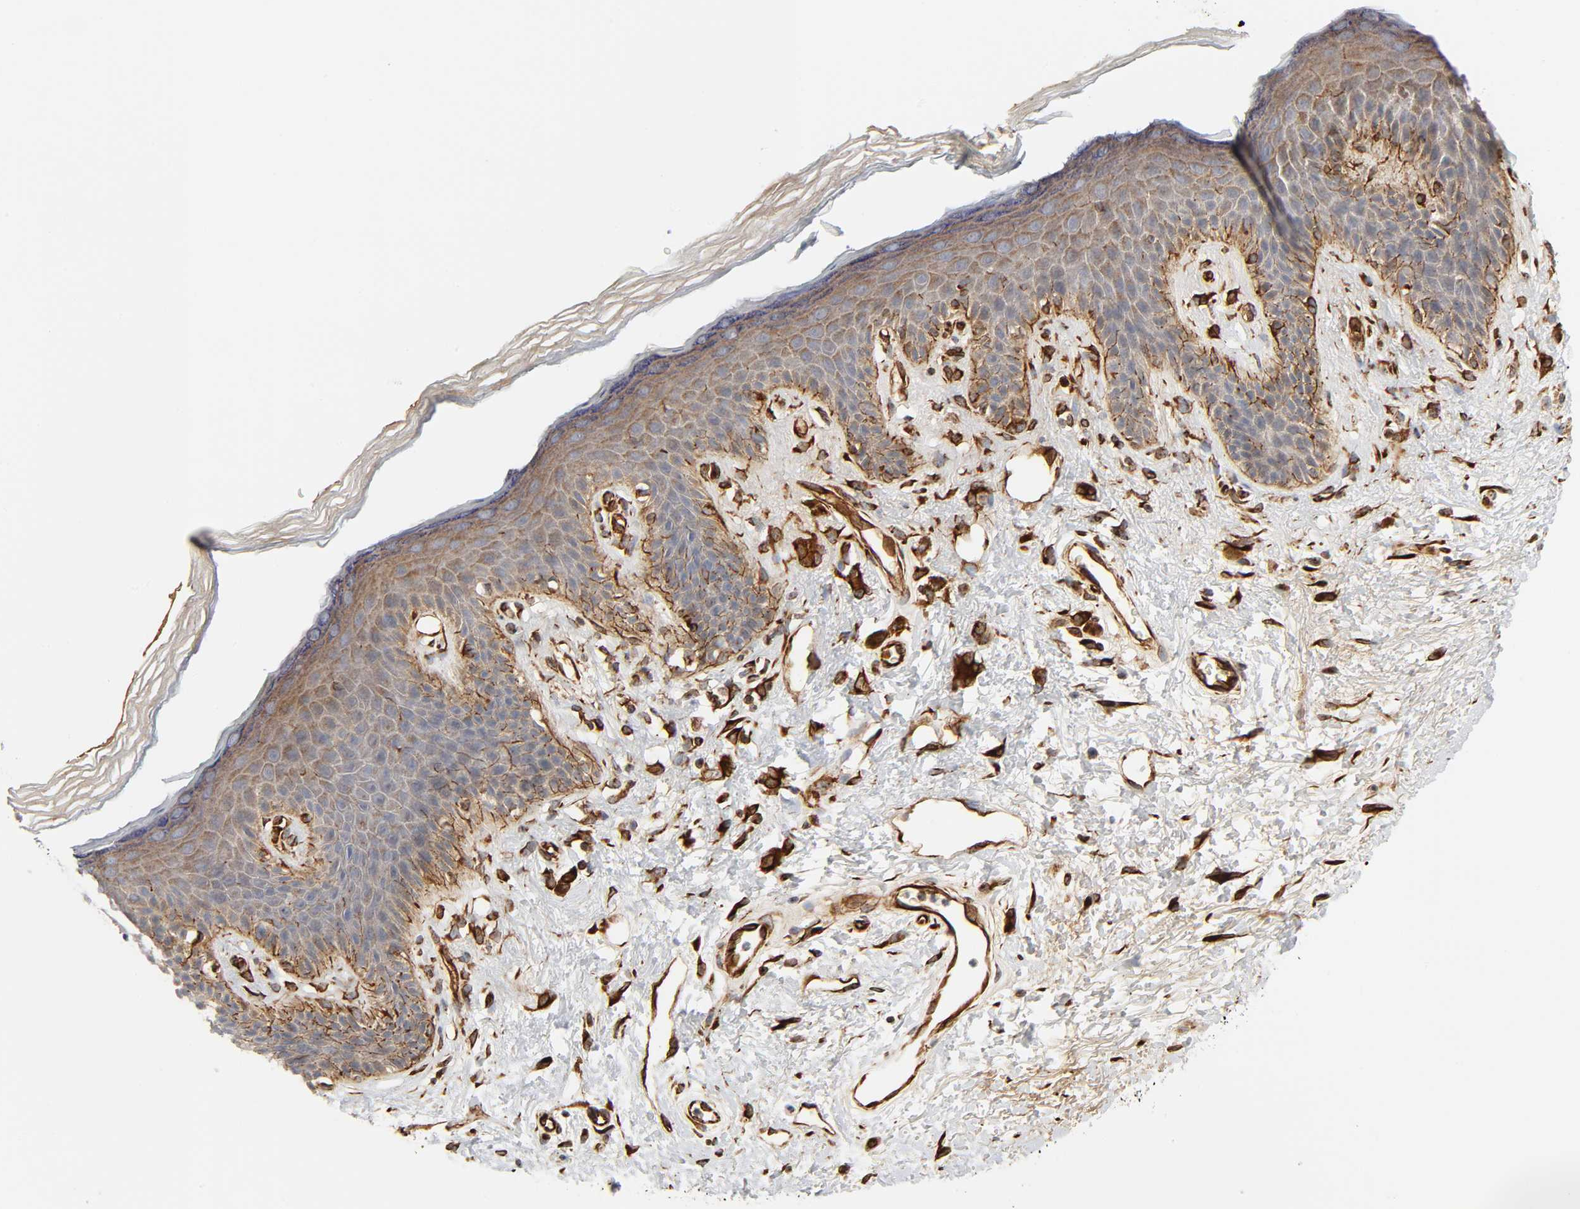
{"staining": {"intensity": "moderate", "quantity": ">75%", "location": "cytoplasmic/membranous"}, "tissue": "skin", "cell_type": "Epidermal cells", "image_type": "normal", "snomed": [{"axis": "morphology", "description": "Normal tissue, NOS"}, {"axis": "topography", "description": "Anal"}], "caption": "Unremarkable skin exhibits moderate cytoplasmic/membranous staining in about >75% of epidermal cells.", "gene": "REEP5", "patient": {"sex": "female", "age": 46}}